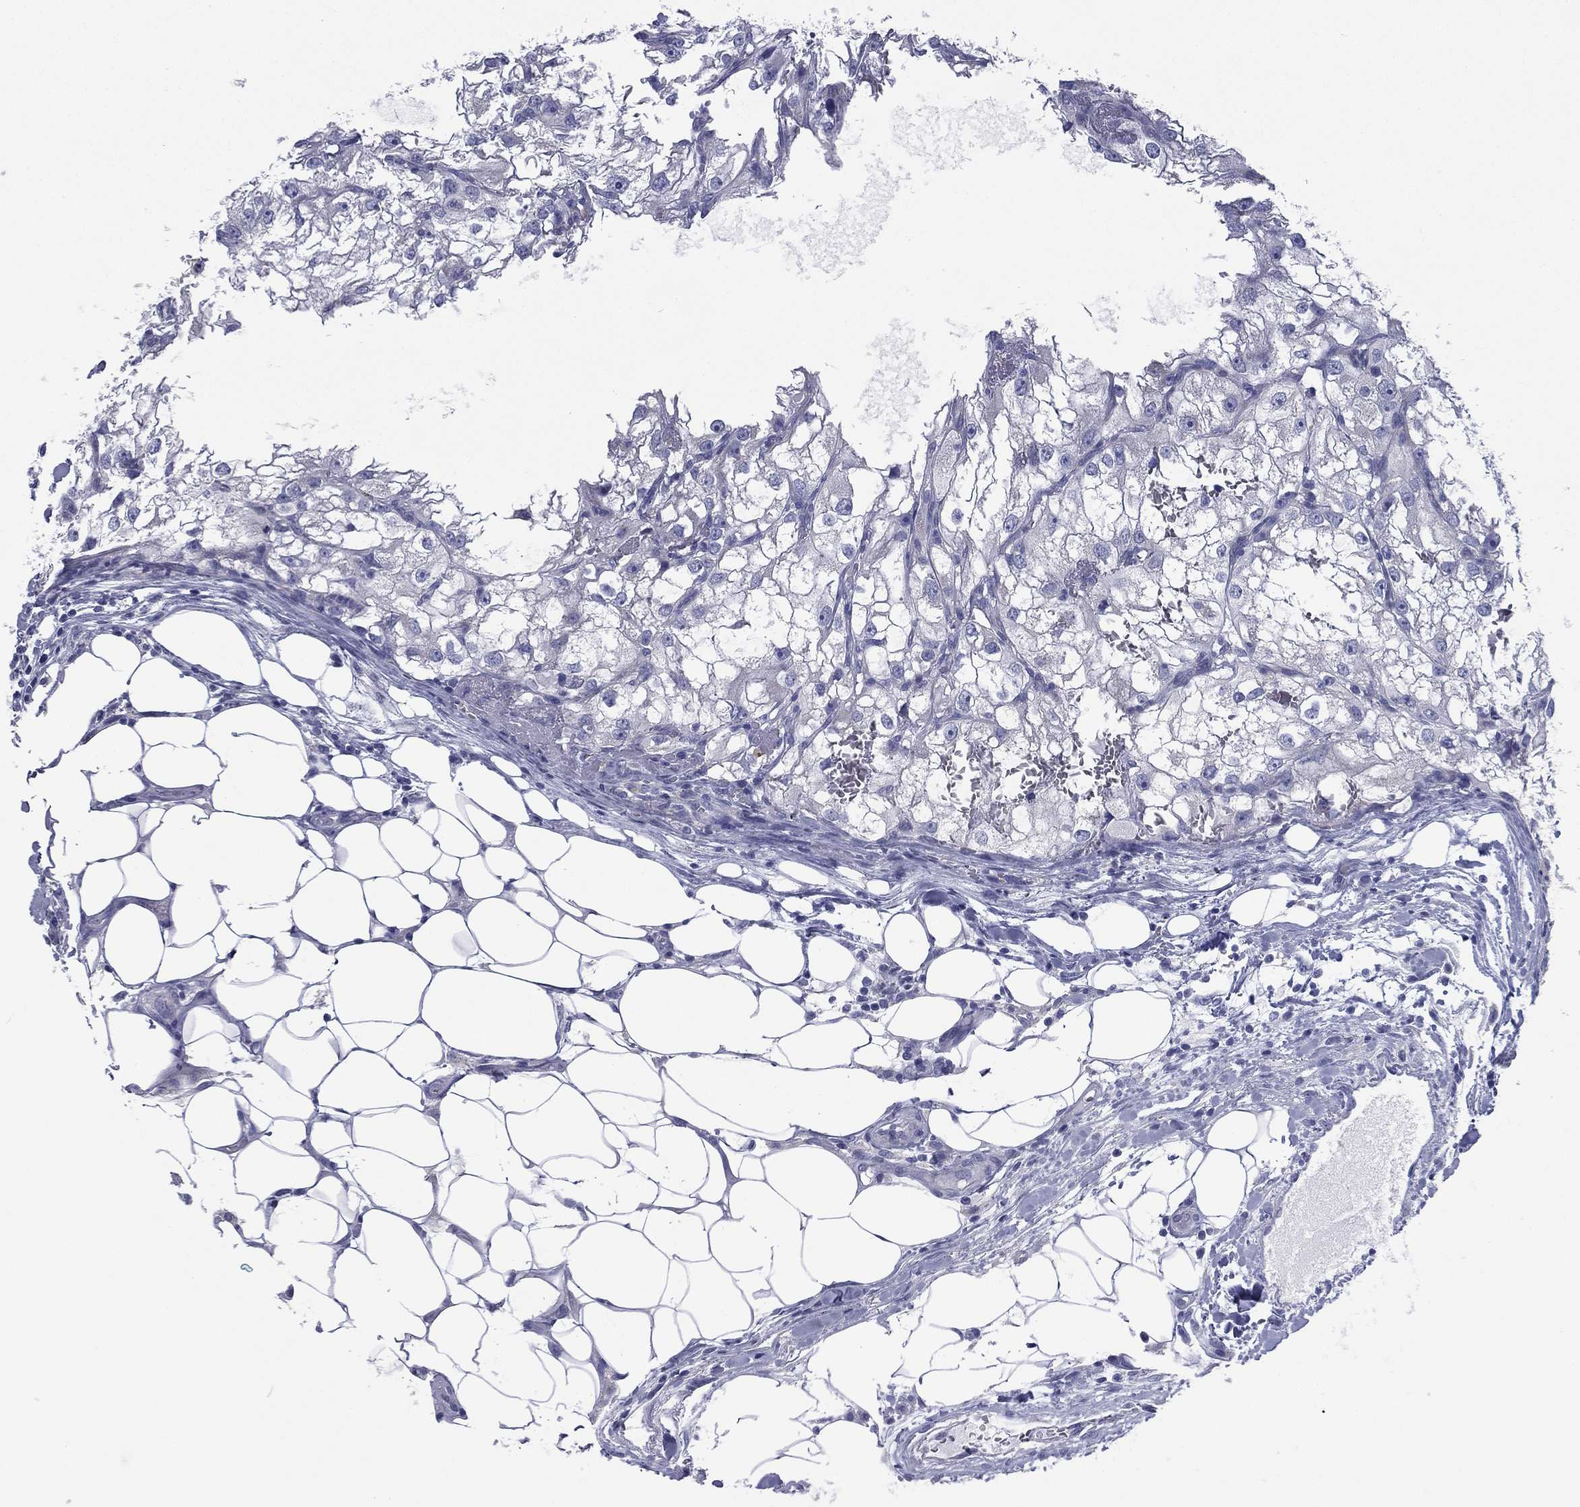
{"staining": {"intensity": "negative", "quantity": "none", "location": "none"}, "tissue": "renal cancer", "cell_type": "Tumor cells", "image_type": "cancer", "snomed": [{"axis": "morphology", "description": "Adenocarcinoma, NOS"}, {"axis": "topography", "description": "Kidney"}], "caption": "Immunohistochemical staining of human renal cancer demonstrates no significant expression in tumor cells.", "gene": "FCER2", "patient": {"sex": "male", "age": 59}}